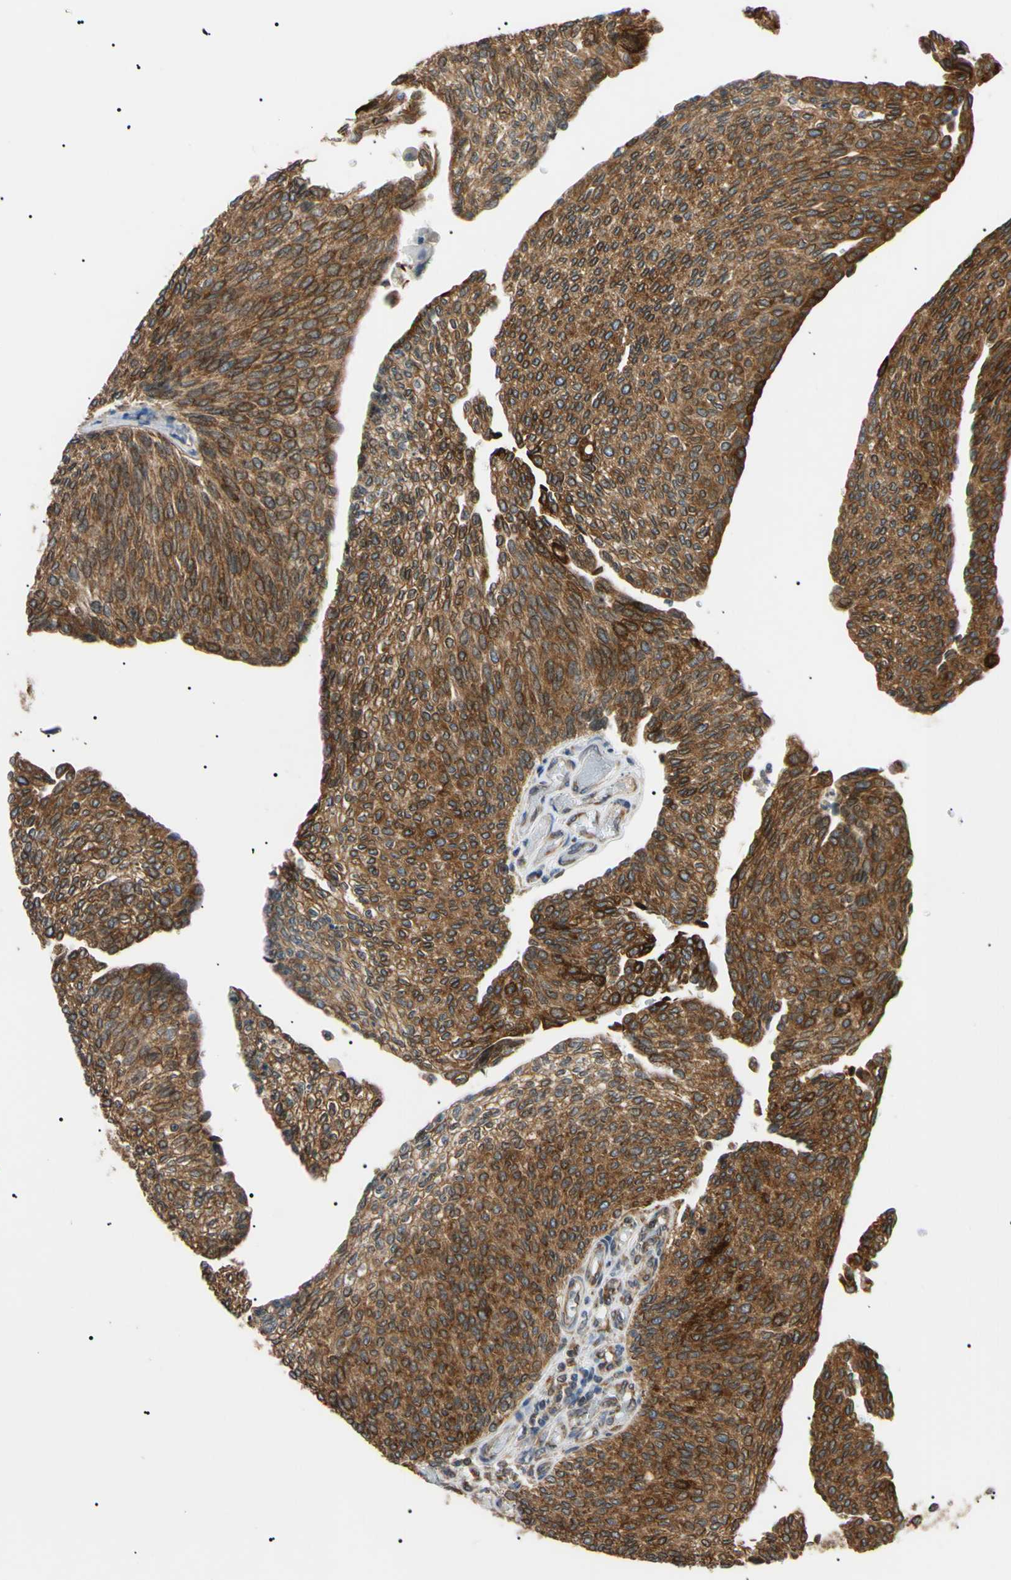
{"staining": {"intensity": "strong", "quantity": ">75%", "location": "cytoplasmic/membranous"}, "tissue": "urothelial cancer", "cell_type": "Tumor cells", "image_type": "cancer", "snomed": [{"axis": "morphology", "description": "Urothelial carcinoma, Low grade"}, {"axis": "topography", "description": "Urinary bladder"}], "caption": "Strong cytoplasmic/membranous positivity for a protein is identified in approximately >75% of tumor cells of urothelial cancer using immunohistochemistry (IHC).", "gene": "VAPA", "patient": {"sex": "female", "age": 79}}